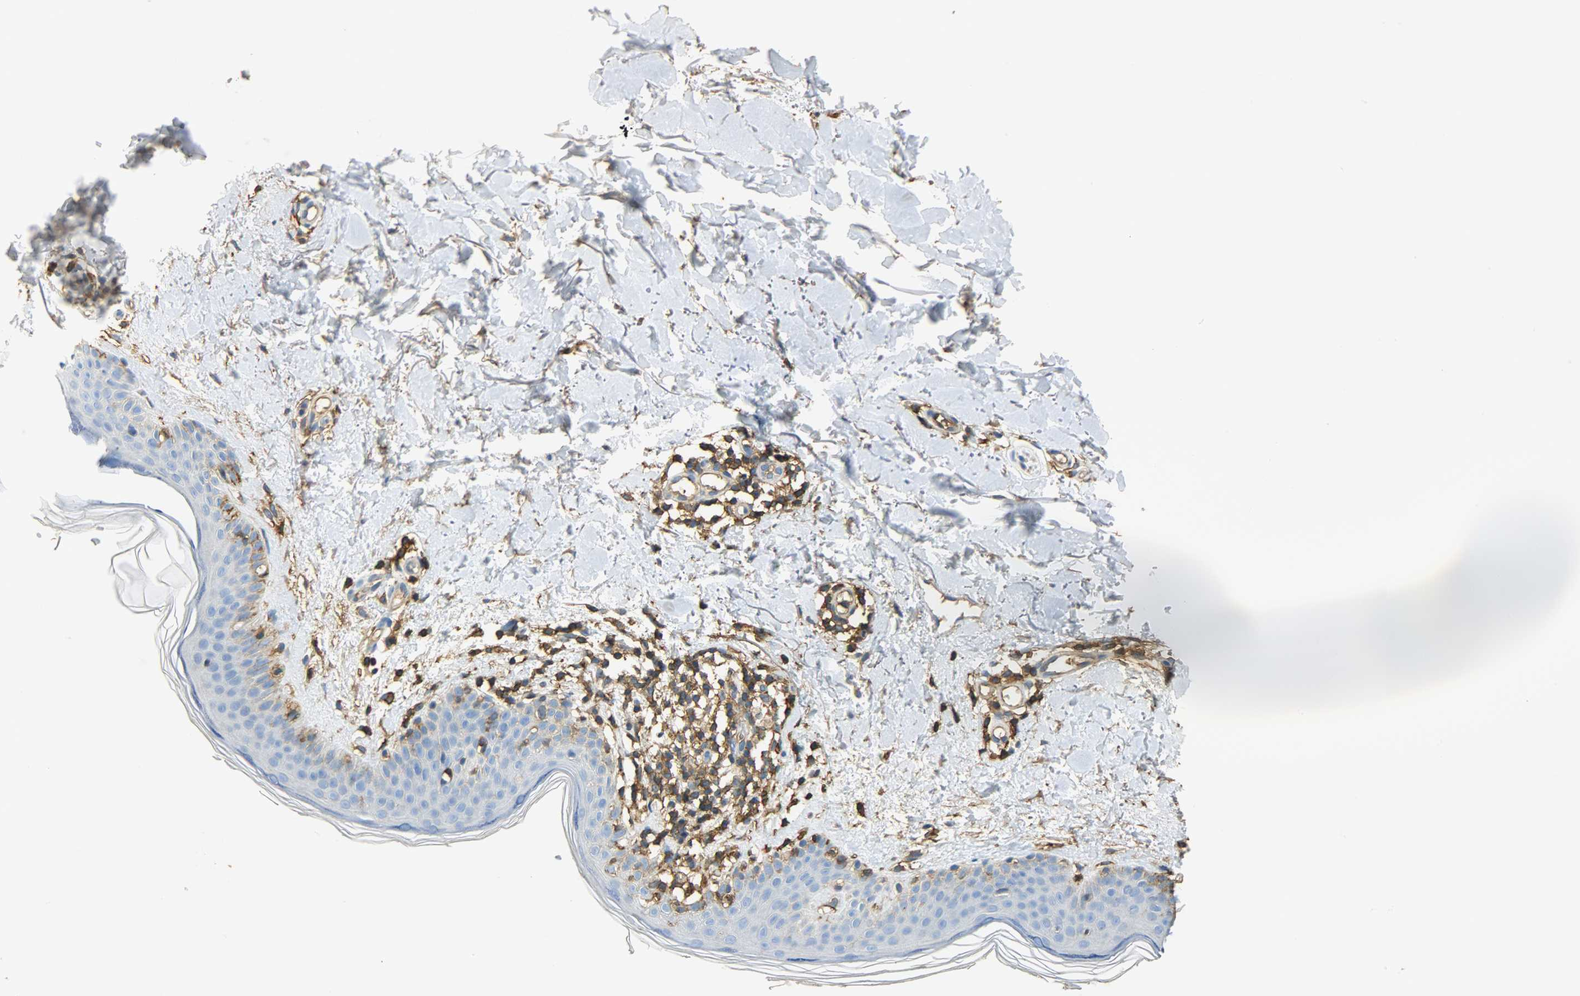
{"staining": {"intensity": "moderate", "quantity": ">75%", "location": "cytoplasmic/membranous"}, "tissue": "skin", "cell_type": "Fibroblasts", "image_type": "normal", "snomed": [{"axis": "morphology", "description": "Normal tissue, NOS"}, {"axis": "topography", "description": "Skin"}], "caption": "Moderate cytoplasmic/membranous expression is appreciated in about >75% of fibroblasts in benign skin. The protein is shown in brown color, while the nuclei are stained blue.", "gene": "ANXA6", "patient": {"sex": "female", "age": 56}}